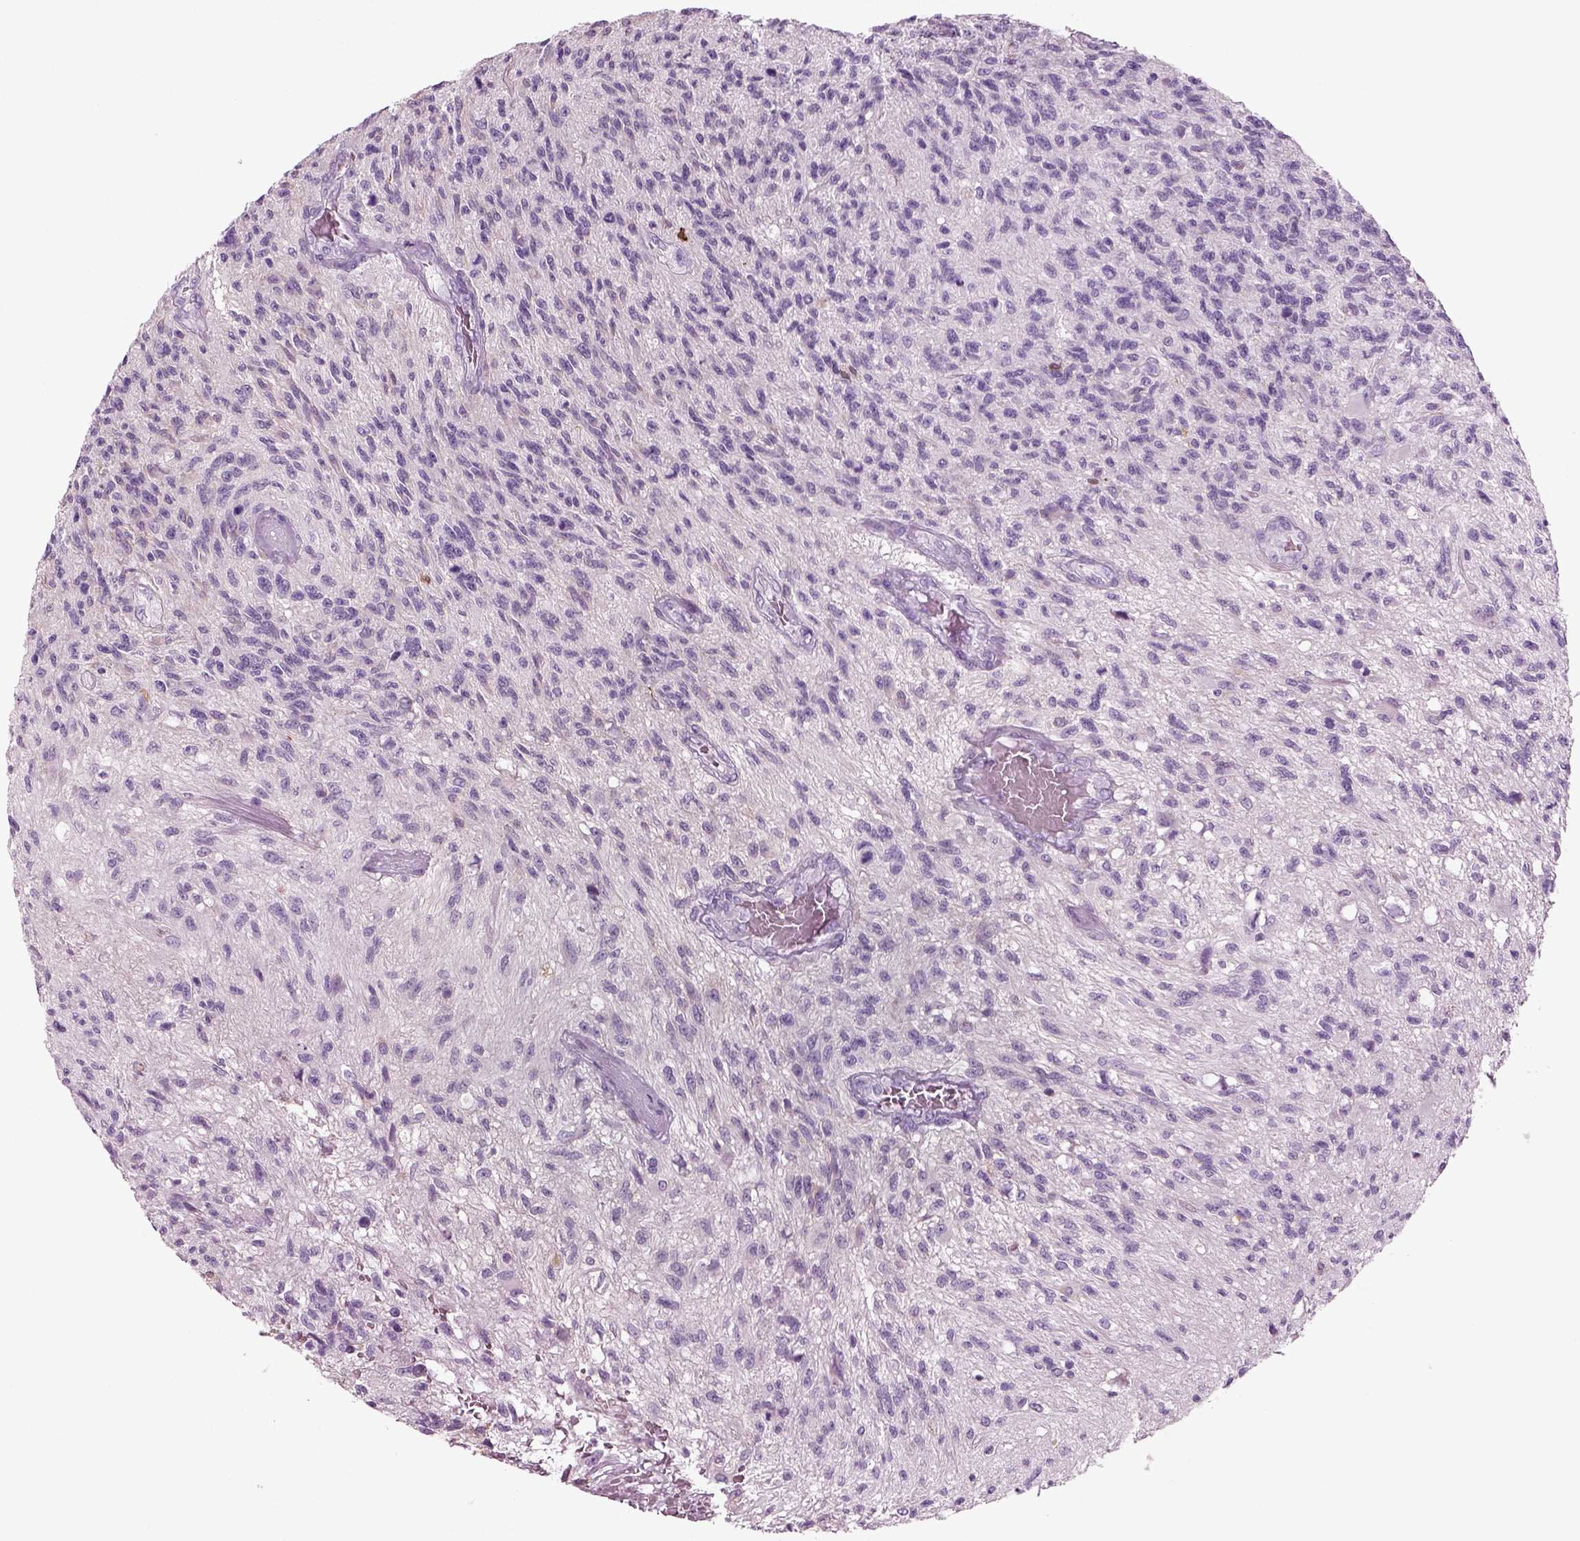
{"staining": {"intensity": "negative", "quantity": "none", "location": "none"}, "tissue": "glioma", "cell_type": "Tumor cells", "image_type": "cancer", "snomed": [{"axis": "morphology", "description": "Glioma, malignant, High grade"}, {"axis": "topography", "description": "Brain"}], "caption": "The IHC micrograph has no significant staining in tumor cells of glioma tissue.", "gene": "CRABP1", "patient": {"sex": "male", "age": 56}}